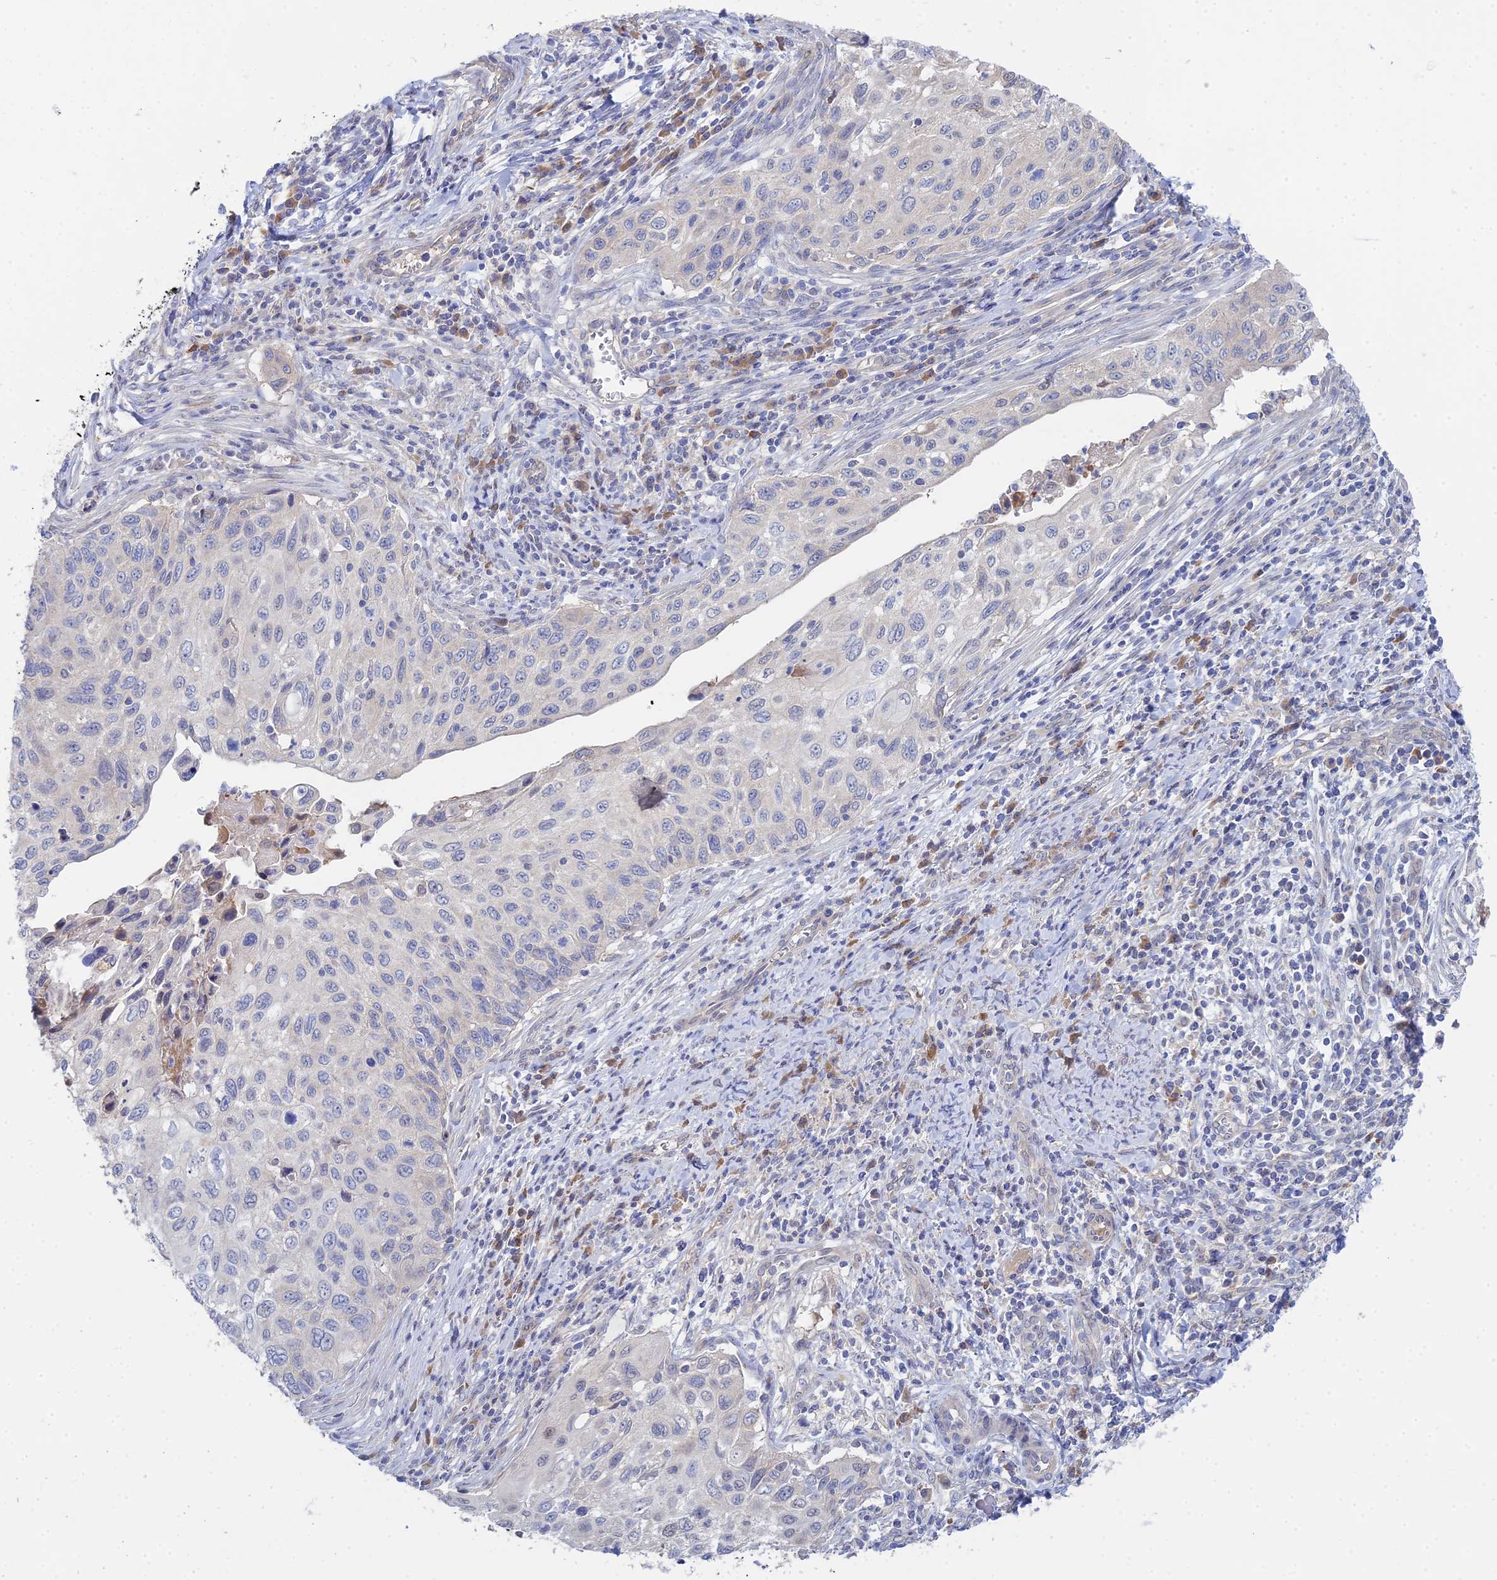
{"staining": {"intensity": "negative", "quantity": "none", "location": "none"}, "tissue": "cervical cancer", "cell_type": "Tumor cells", "image_type": "cancer", "snomed": [{"axis": "morphology", "description": "Squamous cell carcinoma, NOS"}, {"axis": "topography", "description": "Cervix"}], "caption": "Micrograph shows no protein positivity in tumor cells of cervical cancer tissue.", "gene": "DNAH14", "patient": {"sex": "female", "age": 70}}